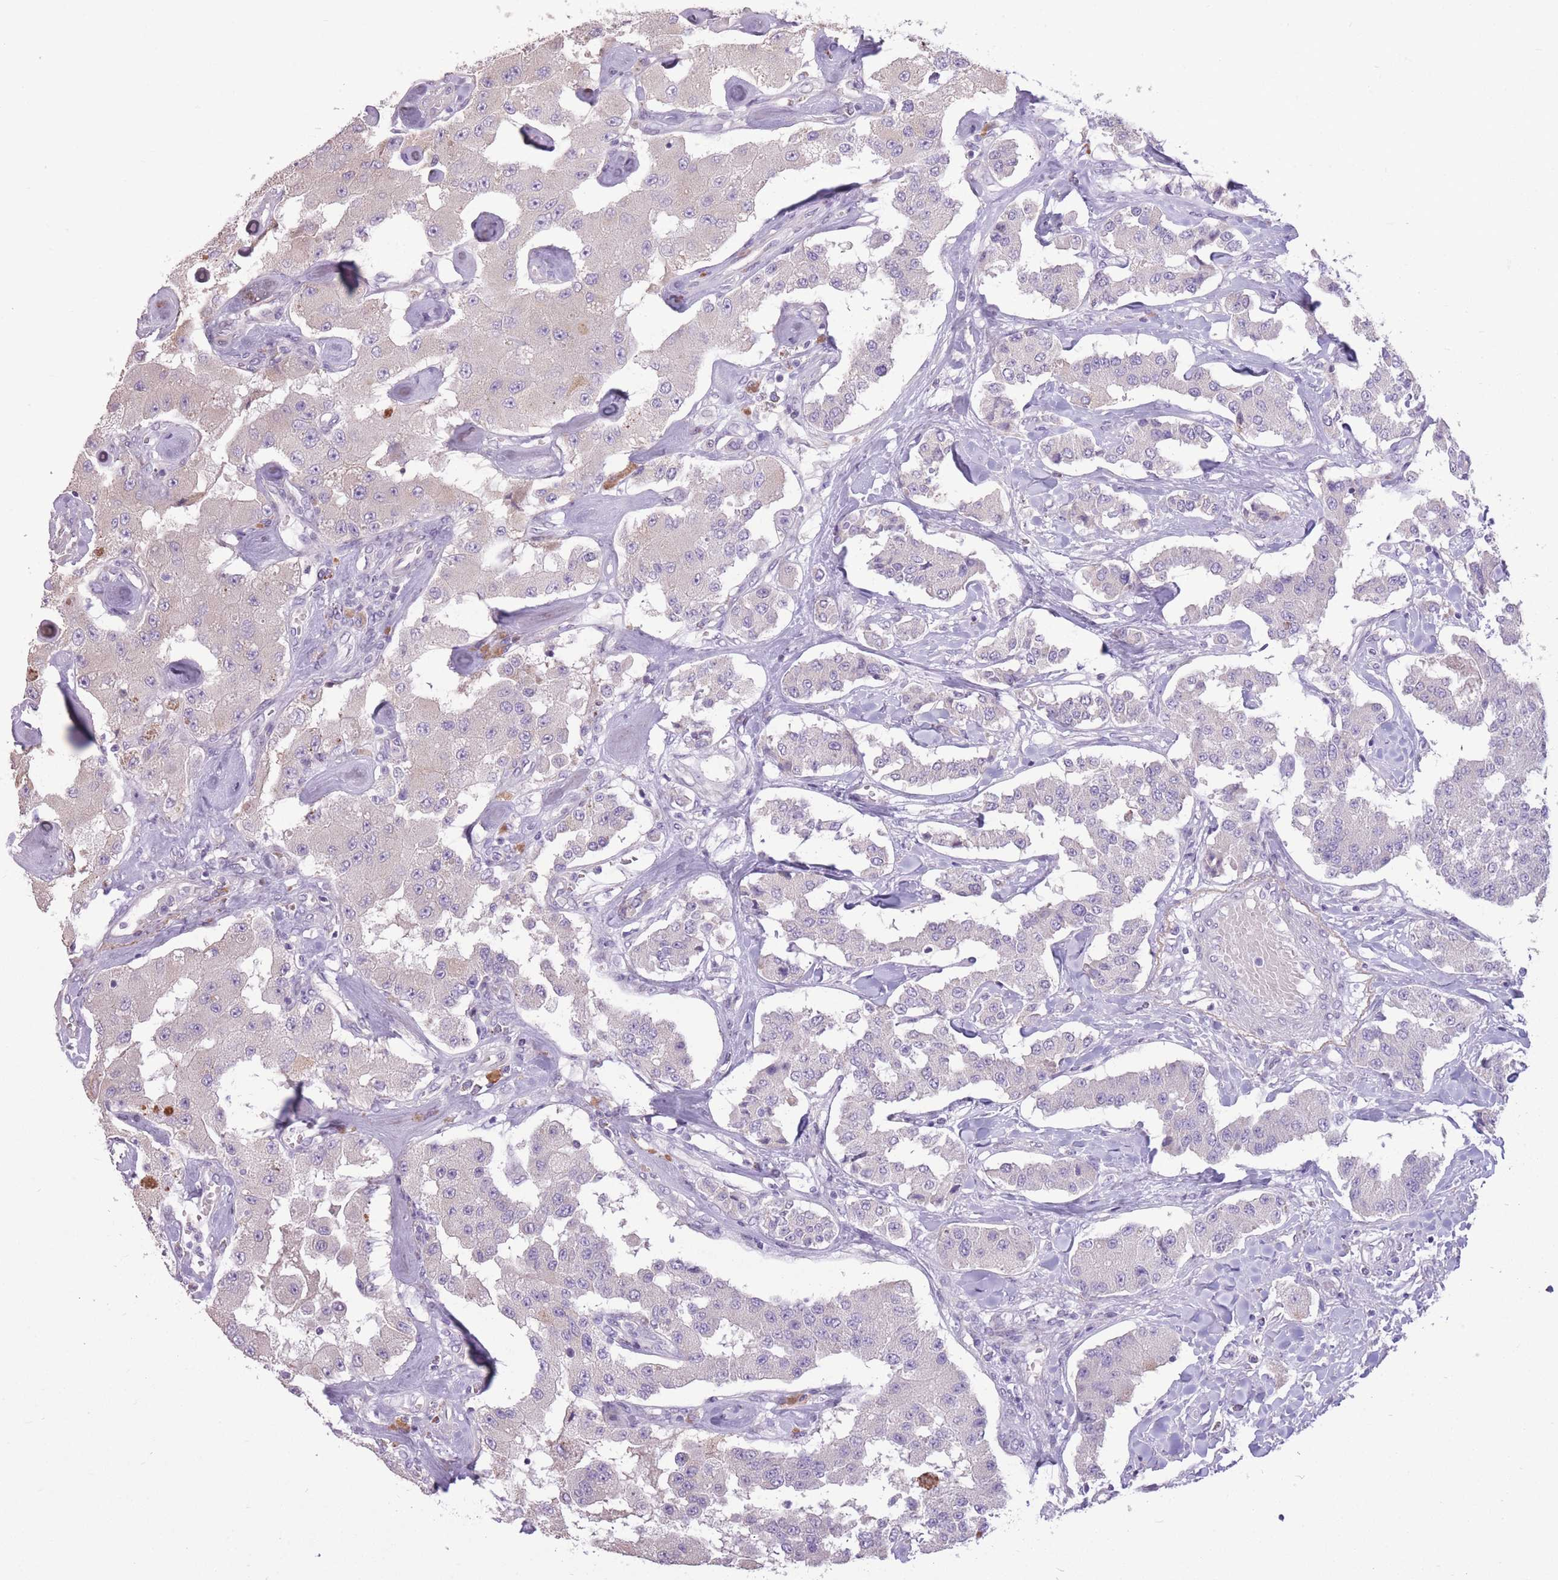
{"staining": {"intensity": "negative", "quantity": "none", "location": "none"}, "tissue": "carcinoid", "cell_type": "Tumor cells", "image_type": "cancer", "snomed": [{"axis": "morphology", "description": "Carcinoid, malignant, NOS"}, {"axis": "topography", "description": "Pancreas"}], "caption": "High power microscopy photomicrograph of an immunohistochemistry (IHC) photomicrograph of malignant carcinoid, revealing no significant positivity in tumor cells.", "gene": "WDR70", "patient": {"sex": "male", "age": 41}}